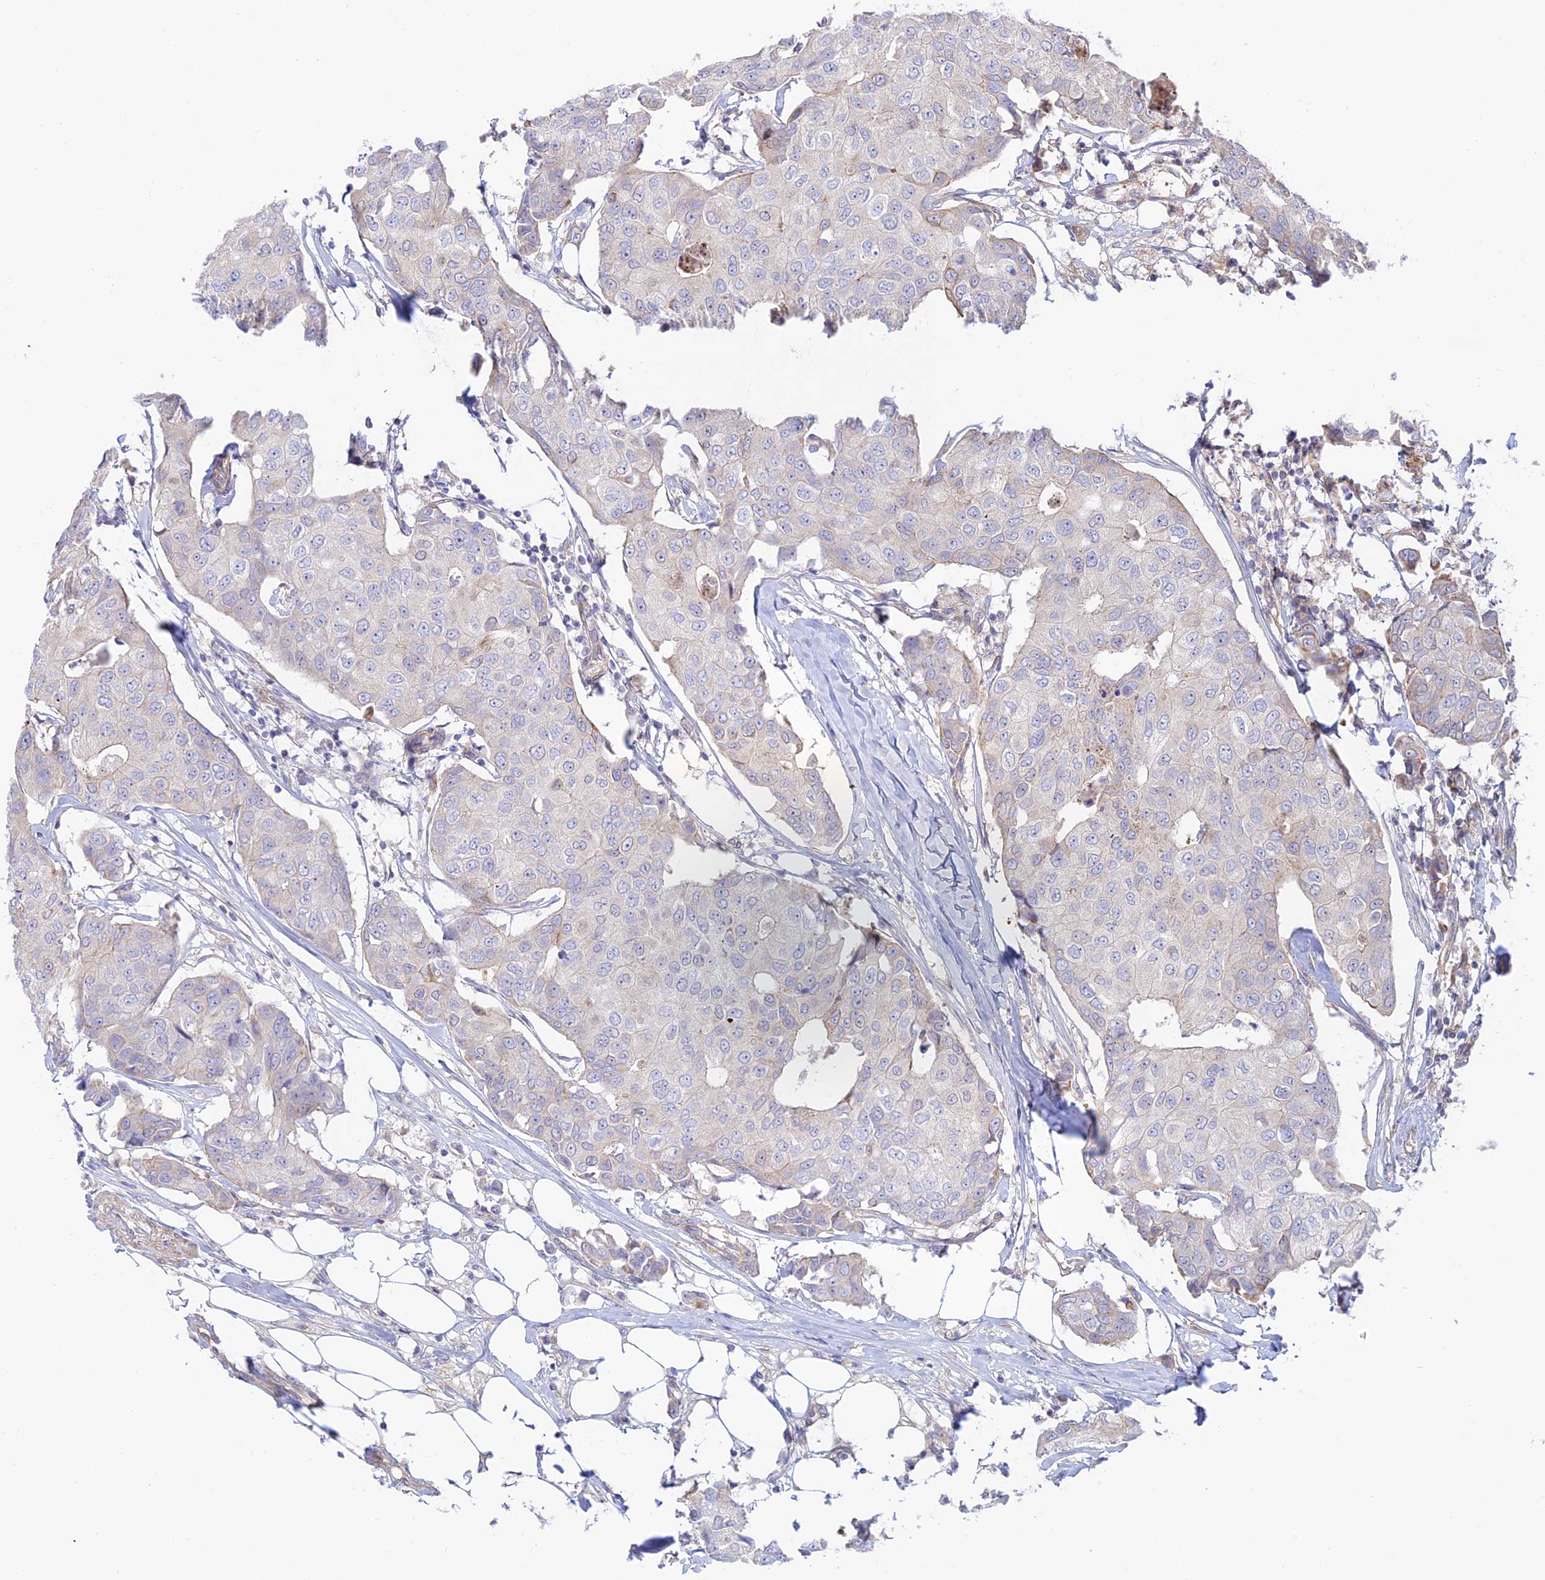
{"staining": {"intensity": "negative", "quantity": "none", "location": "none"}, "tissue": "breast cancer", "cell_type": "Tumor cells", "image_type": "cancer", "snomed": [{"axis": "morphology", "description": "Duct carcinoma"}, {"axis": "topography", "description": "Breast"}], "caption": "DAB immunohistochemical staining of breast infiltrating ductal carcinoma exhibits no significant staining in tumor cells.", "gene": "KCNAB1", "patient": {"sex": "female", "age": 80}}